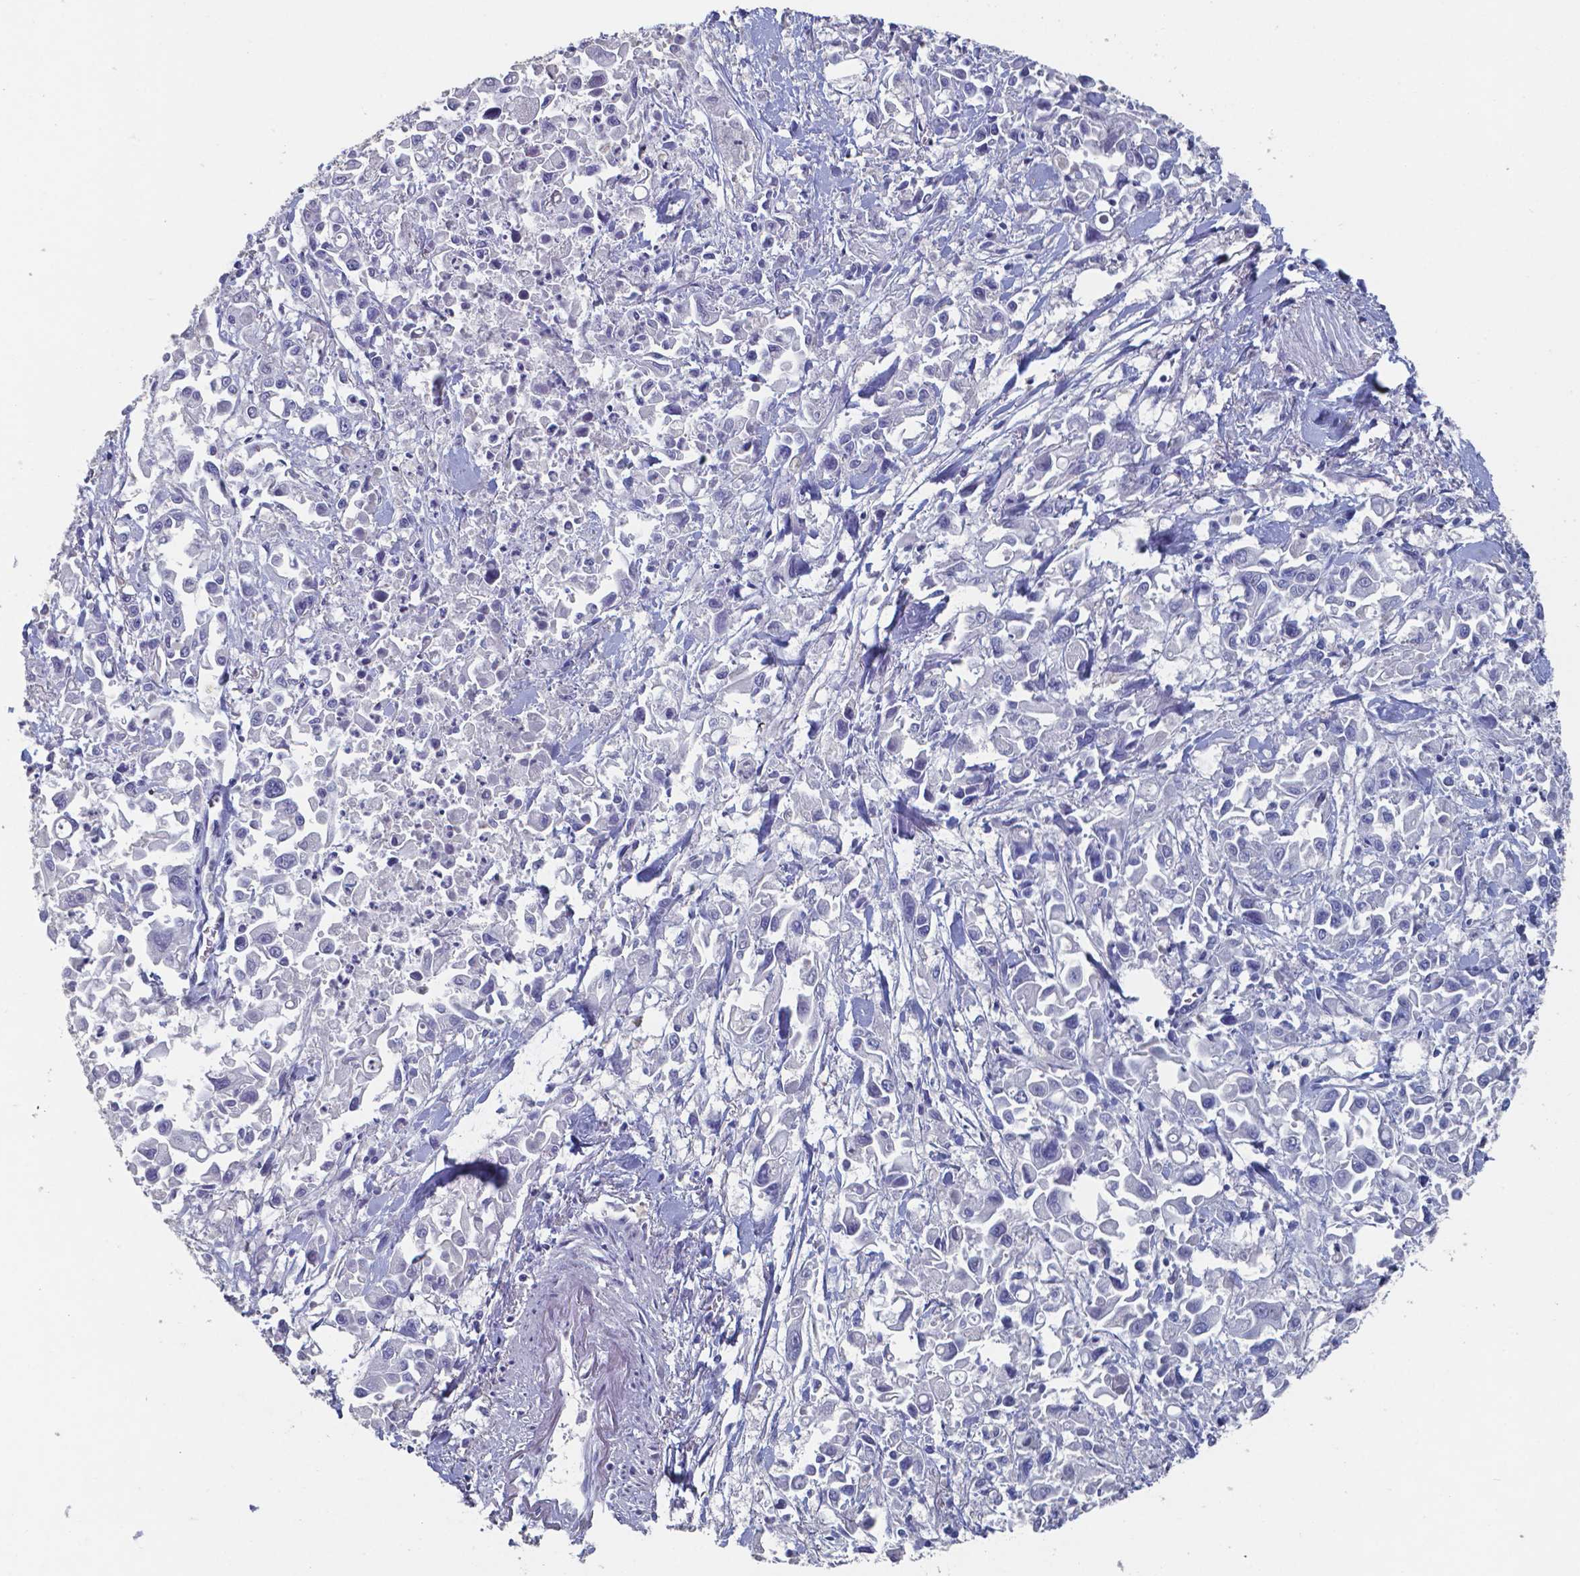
{"staining": {"intensity": "negative", "quantity": "none", "location": "none"}, "tissue": "pancreatic cancer", "cell_type": "Tumor cells", "image_type": "cancer", "snomed": [{"axis": "morphology", "description": "Adenocarcinoma, NOS"}, {"axis": "topography", "description": "Pancreas"}], "caption": "Micrograph shows no protein staining in tumor cells of pancreatic adenocarcinoma tissue. The staining was performed using DAB to visualize the protein expression in brown, while the nuclei were stained in blue with hematoxylin (Magnification: 20x).", "gene": "PLA2R1", "patient": {"sex": "female", "age": 83}}